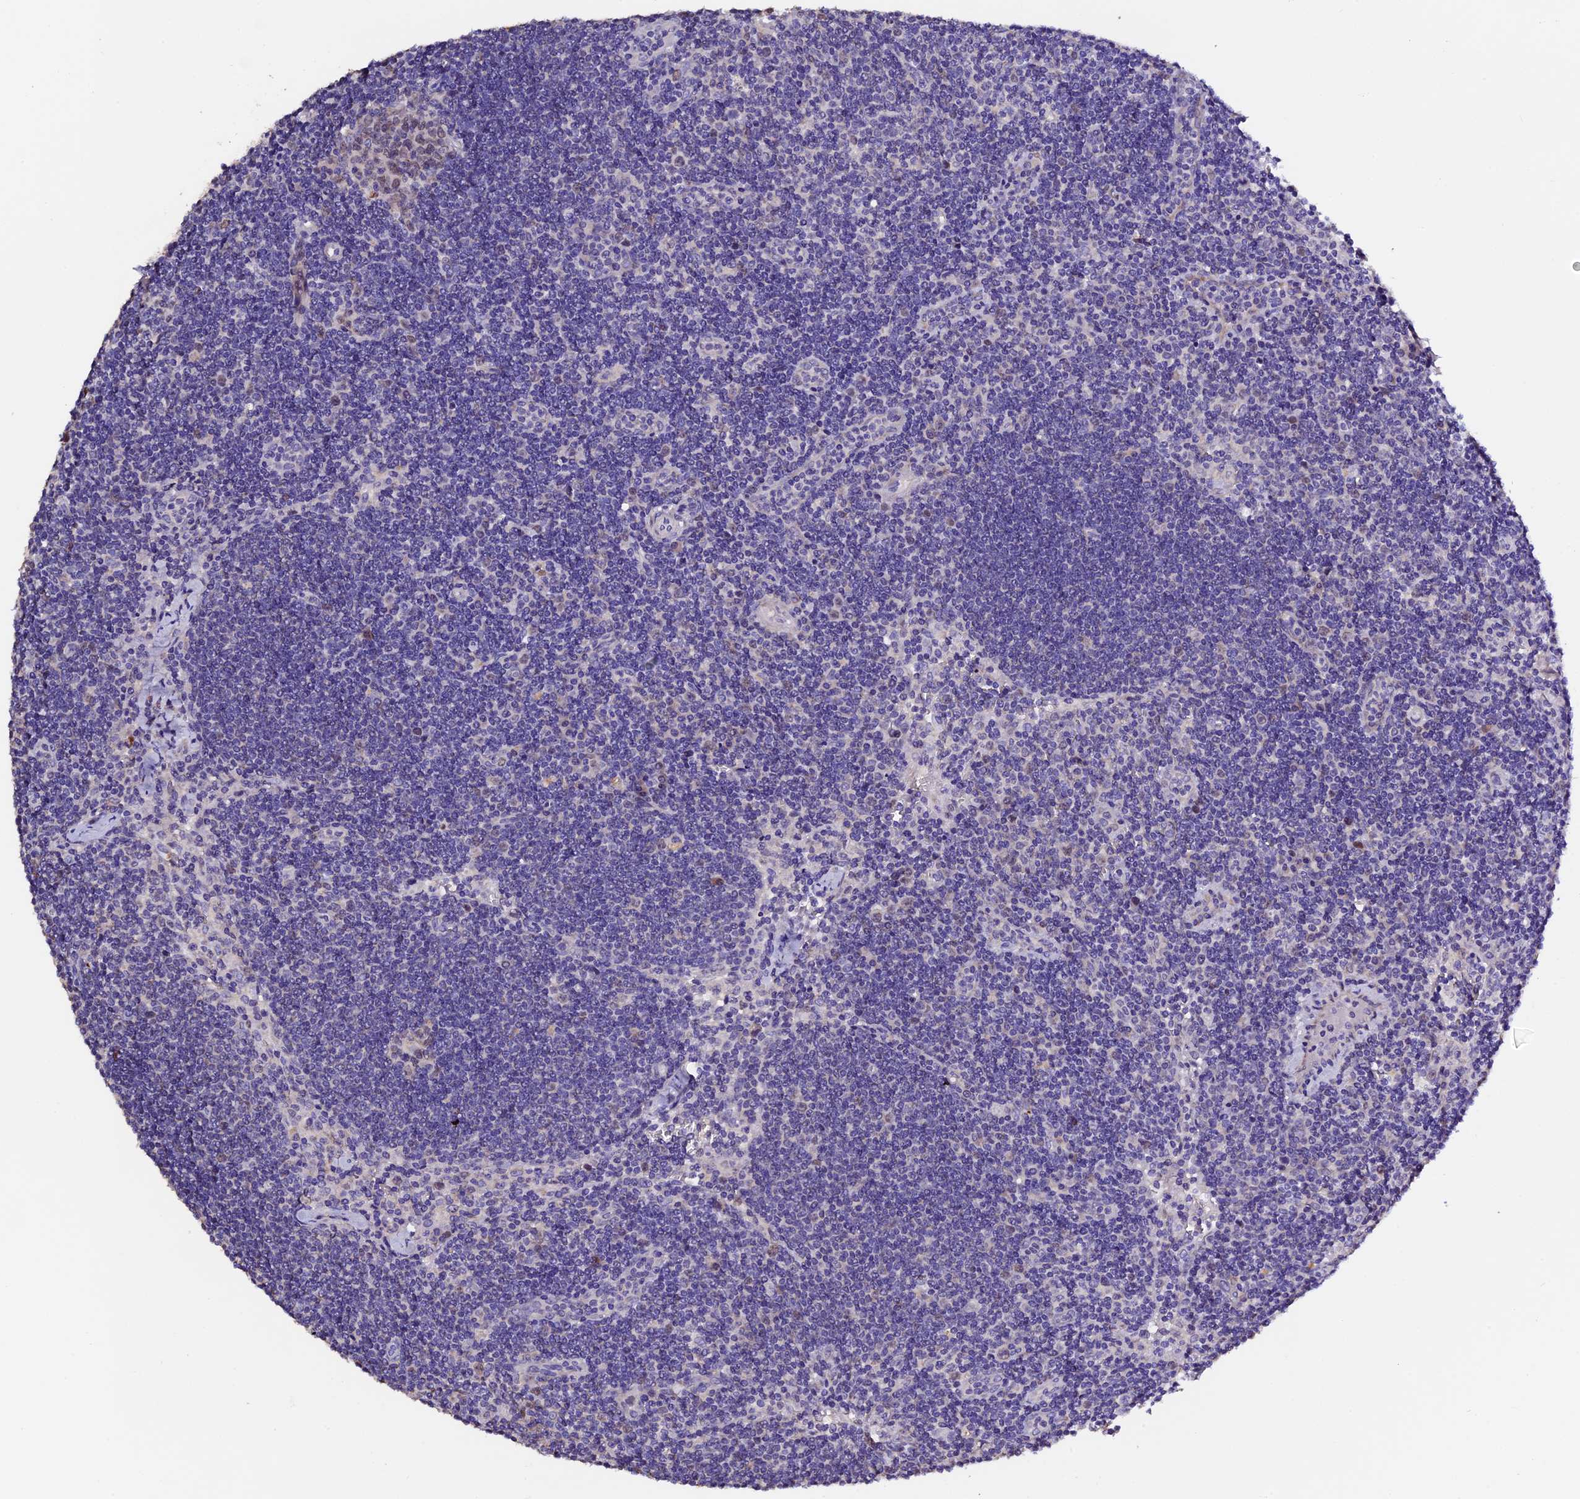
{"staining": {"intensity": "moderate", "quantity": "<25%", "location": "nuclear"}, "tissue": "lymph node", "cell_type": "Germinal center cells", "image_type": "normal", "snomed": [{"axis": "morphology", "description": "Normal tissue, NOS"}, {"axis": "topography", "description": "Lymph node"}], "caption": "DAB immunohistochemical staining of unremarkable lymph node displays moderate nuclear protein staining in about <25% of germinal center cells.", "gene": "FBXW9", "patient": {"sex": "female", "age": 32}}